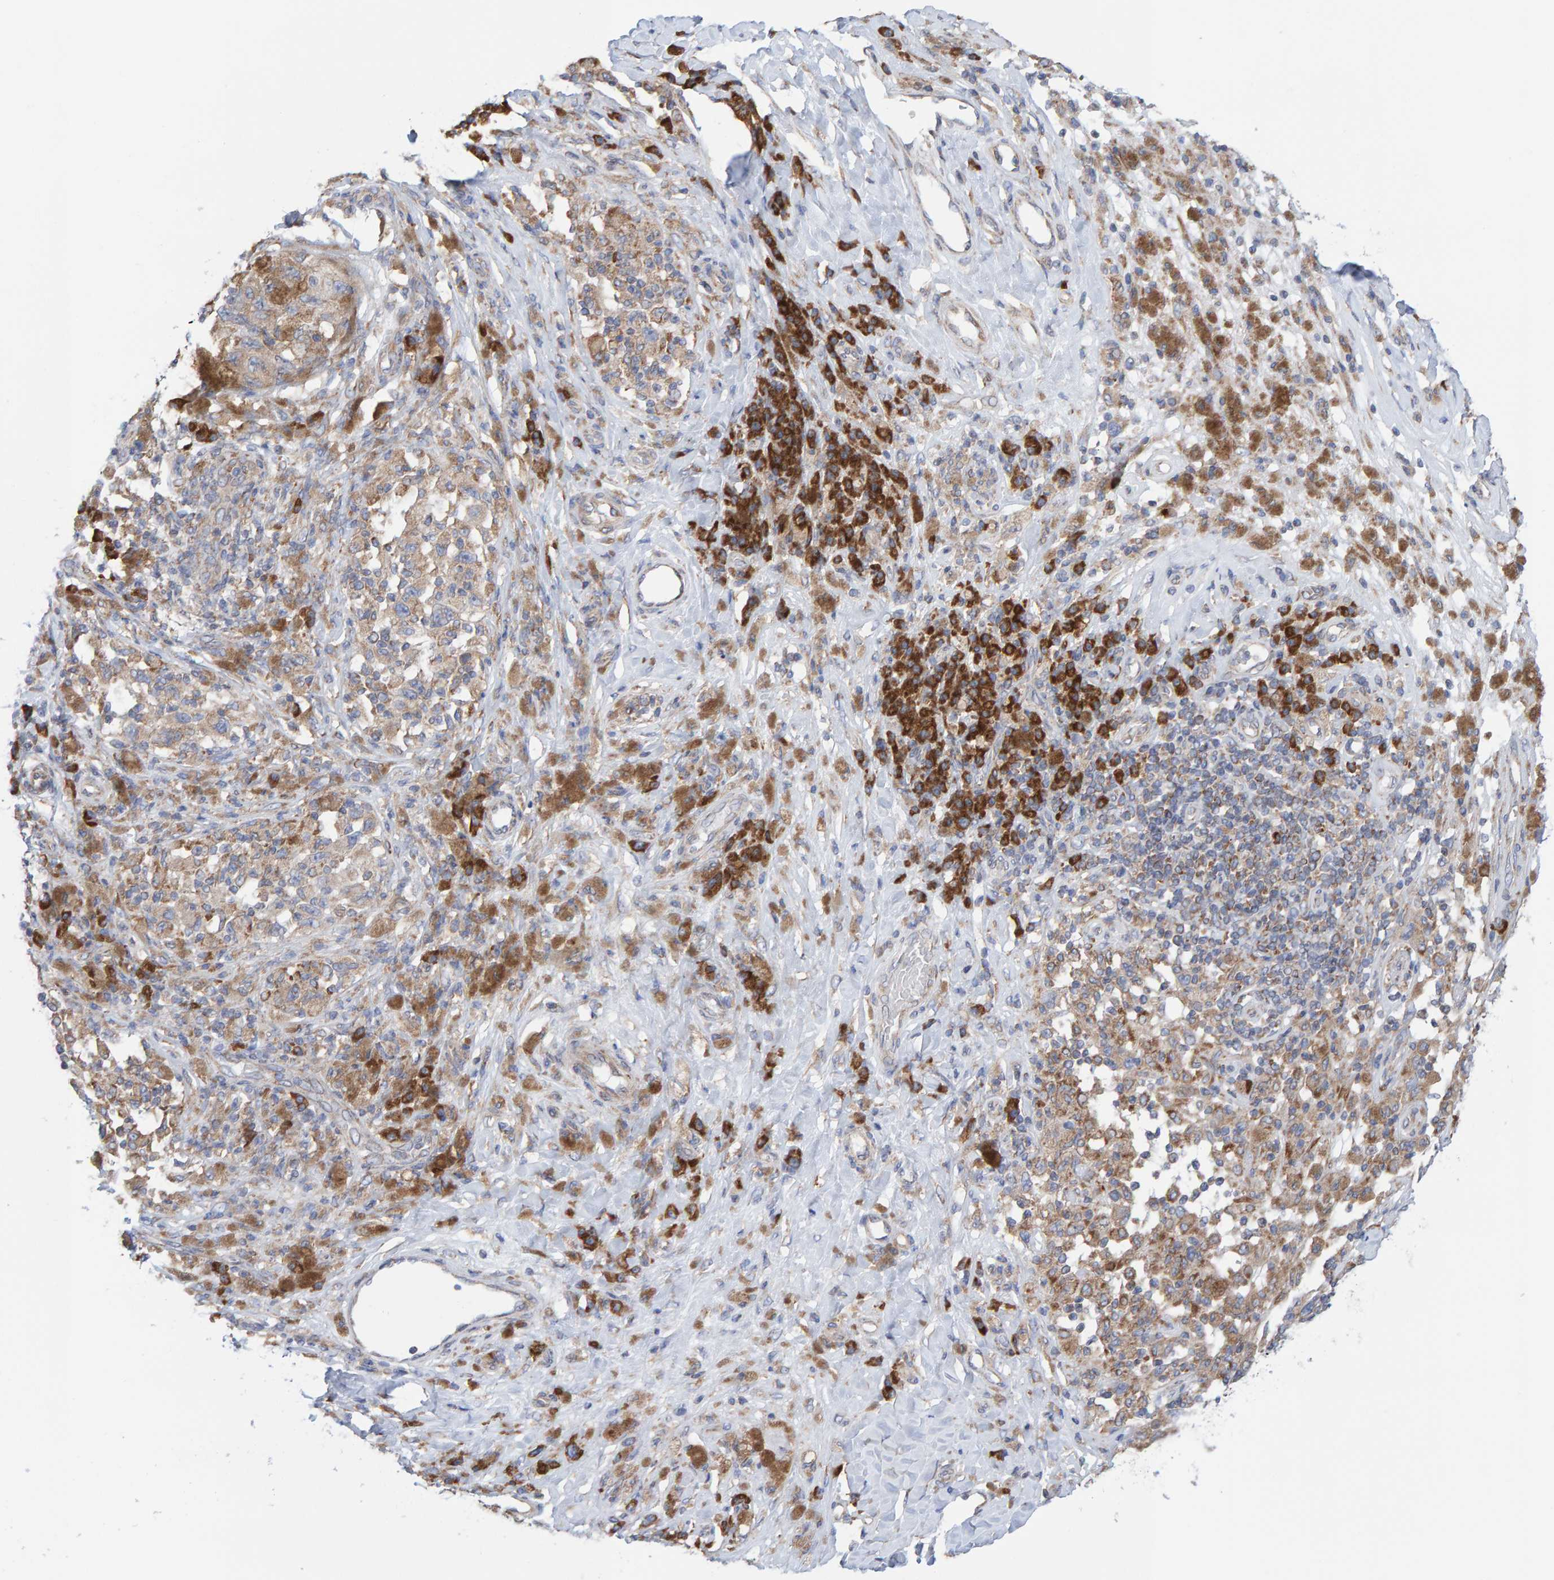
{"staining": {"intensity": "weak", "quantity": ">75%", "location": "cytoplasmic/membranous"}, "tissue": "melanoma", "cell_type": "Tumor cells", "image_type": "cancer", "snomed": [{"axis": "morphology", "description": "Malignant melanoma, NOS"}, {"axis": "topography", "description": "Skin"}], "caption": "Immunohistochemical staining of human malignant melanoma shows low levels of weak cytoplasmic/membranous staining in approximately >75% of tumor cells.", "gene": "CDK5RAP3", "patient": {"sex": "female", "age": 73}}